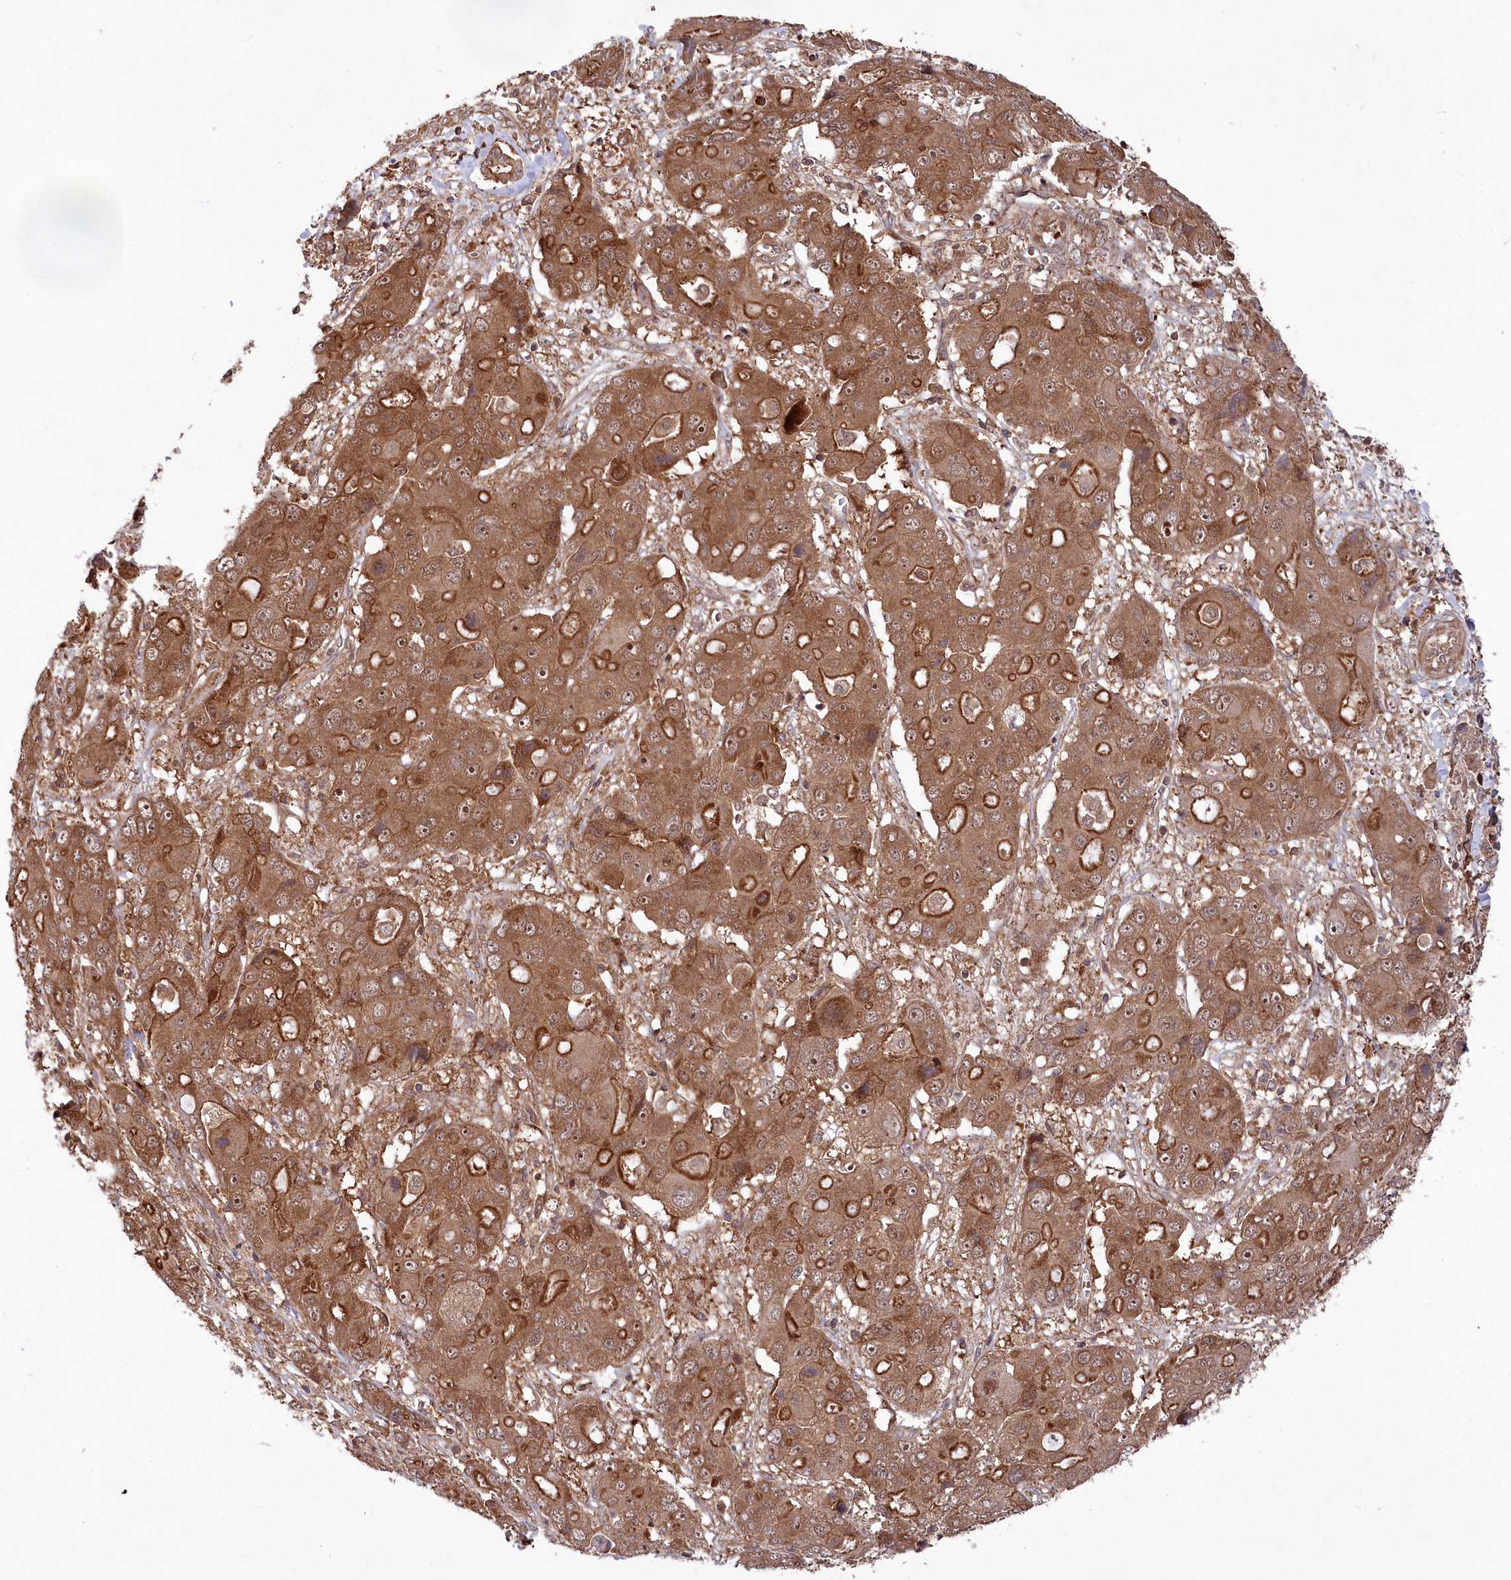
{"staining": {"intensity": "moderate", "quantity": ">75%", "location": "cytoplasmic/membranous,nuclear"}, "tissue": "liver cancer", "cell_type": "Tumor cells", "image_type": "cancer", "snomed": [{"axis": "morphology", "description": "Cholangiocarcinoma"}, {"axis": "topography", "description": "Liver"}], "caption": "Liver cancer was stained to show a protein in brown. There is medium levels of moderate cytoplasmic/membranous and nuclear staining in about >75% of tumor cells. Ihc stains the protein of interest in brown and the nuclei are stained blue.", "gene": "TBCA", "patient": {"sex": "male", "age": 67}}